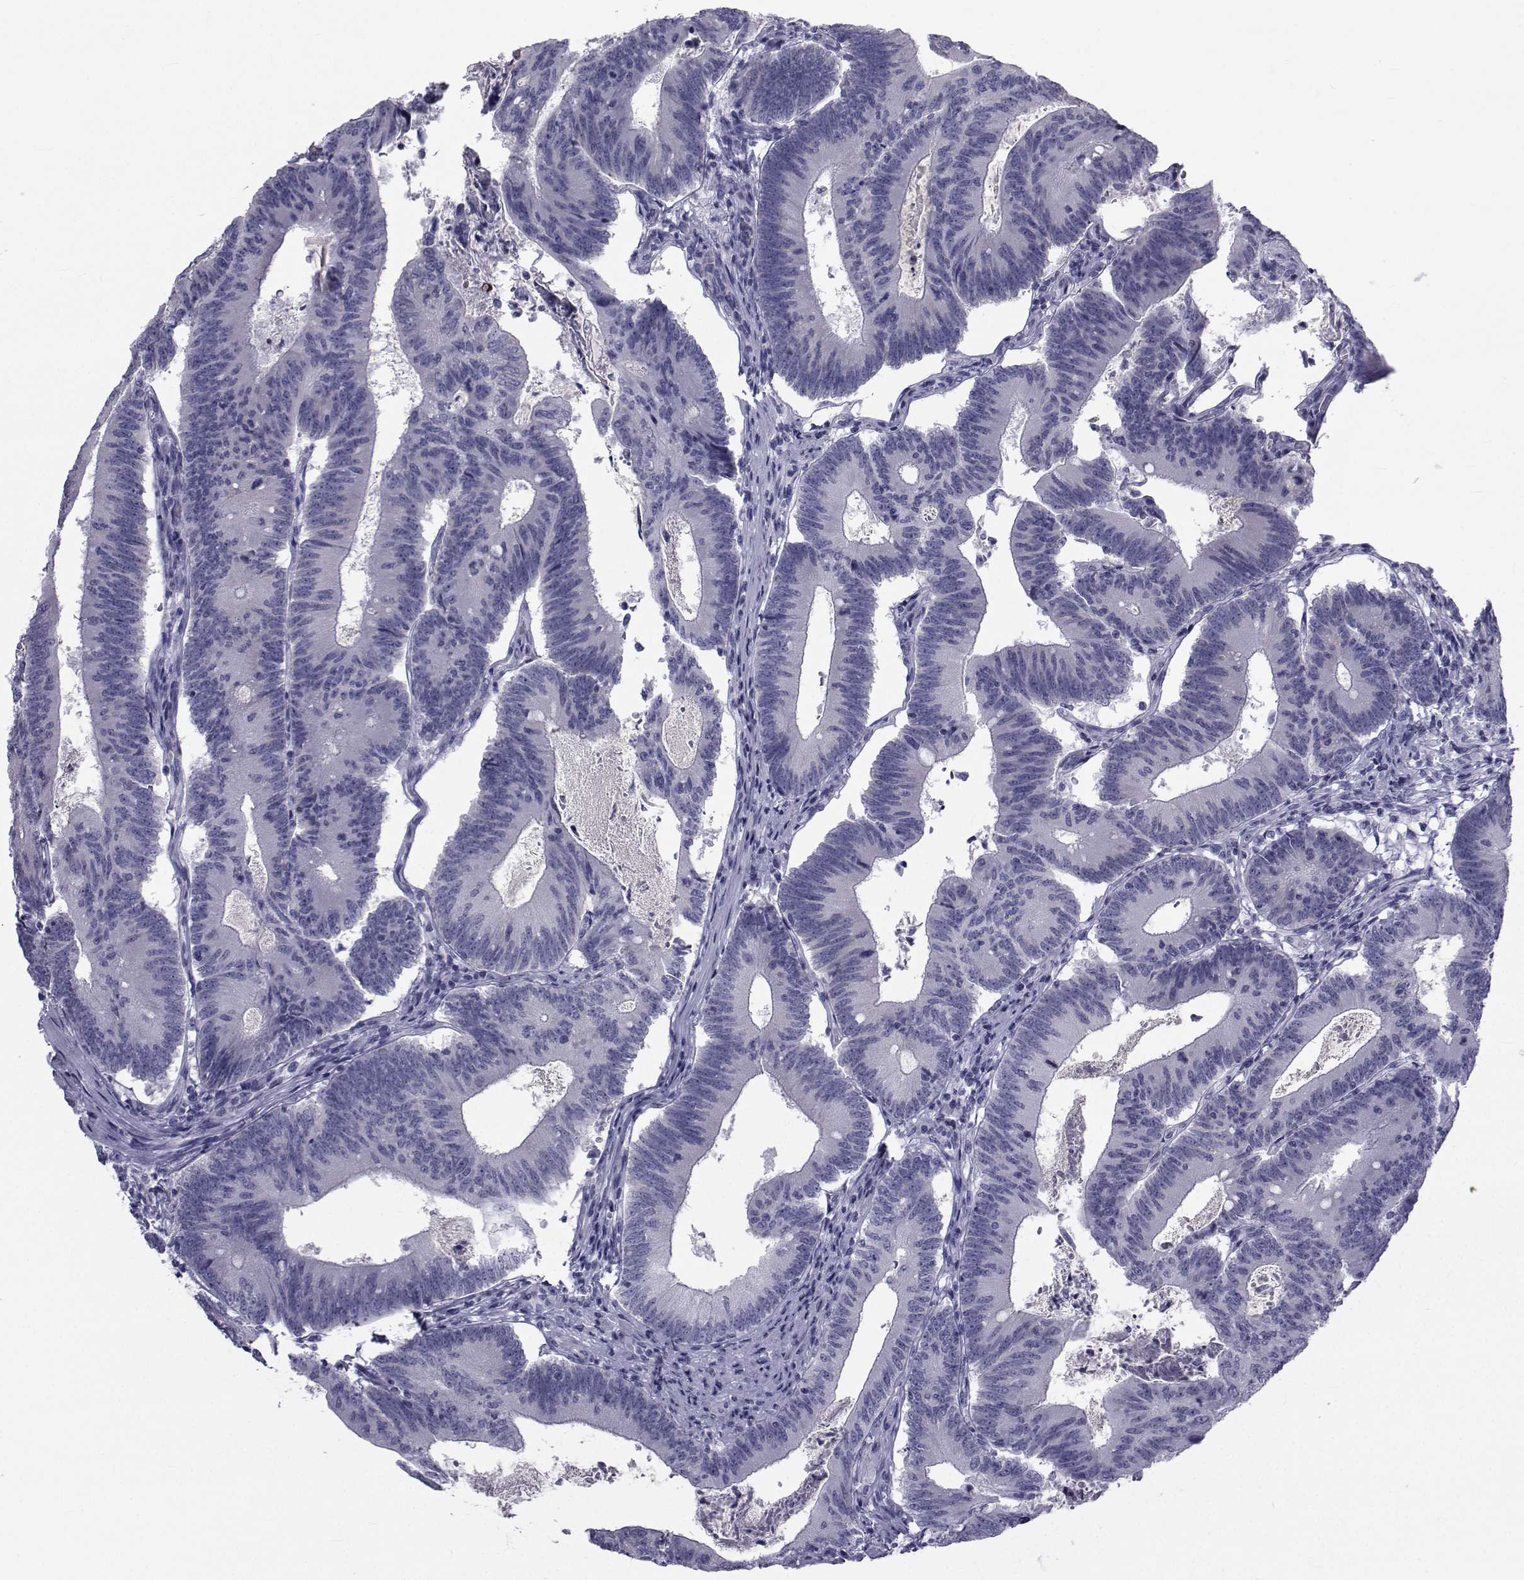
{"staining": {"intensity": "negative", "quantity": "none", "location": "none"}, "tissue": "colorectal cancer", "cell_type": "Tumor cells", "image_type": "cancer", "snomed": [{"axis": "morphology", "description": "Adenocarcinoma, NOS"}, {"axis": "topography", "description": "Colon"}], "caption": "An image of colorectal adenocarcinoma stained for a protein demonstrates no brown staining in tumor cells.", "gene": "FDXR", "patient": {"sex": "female", "age": 70}}